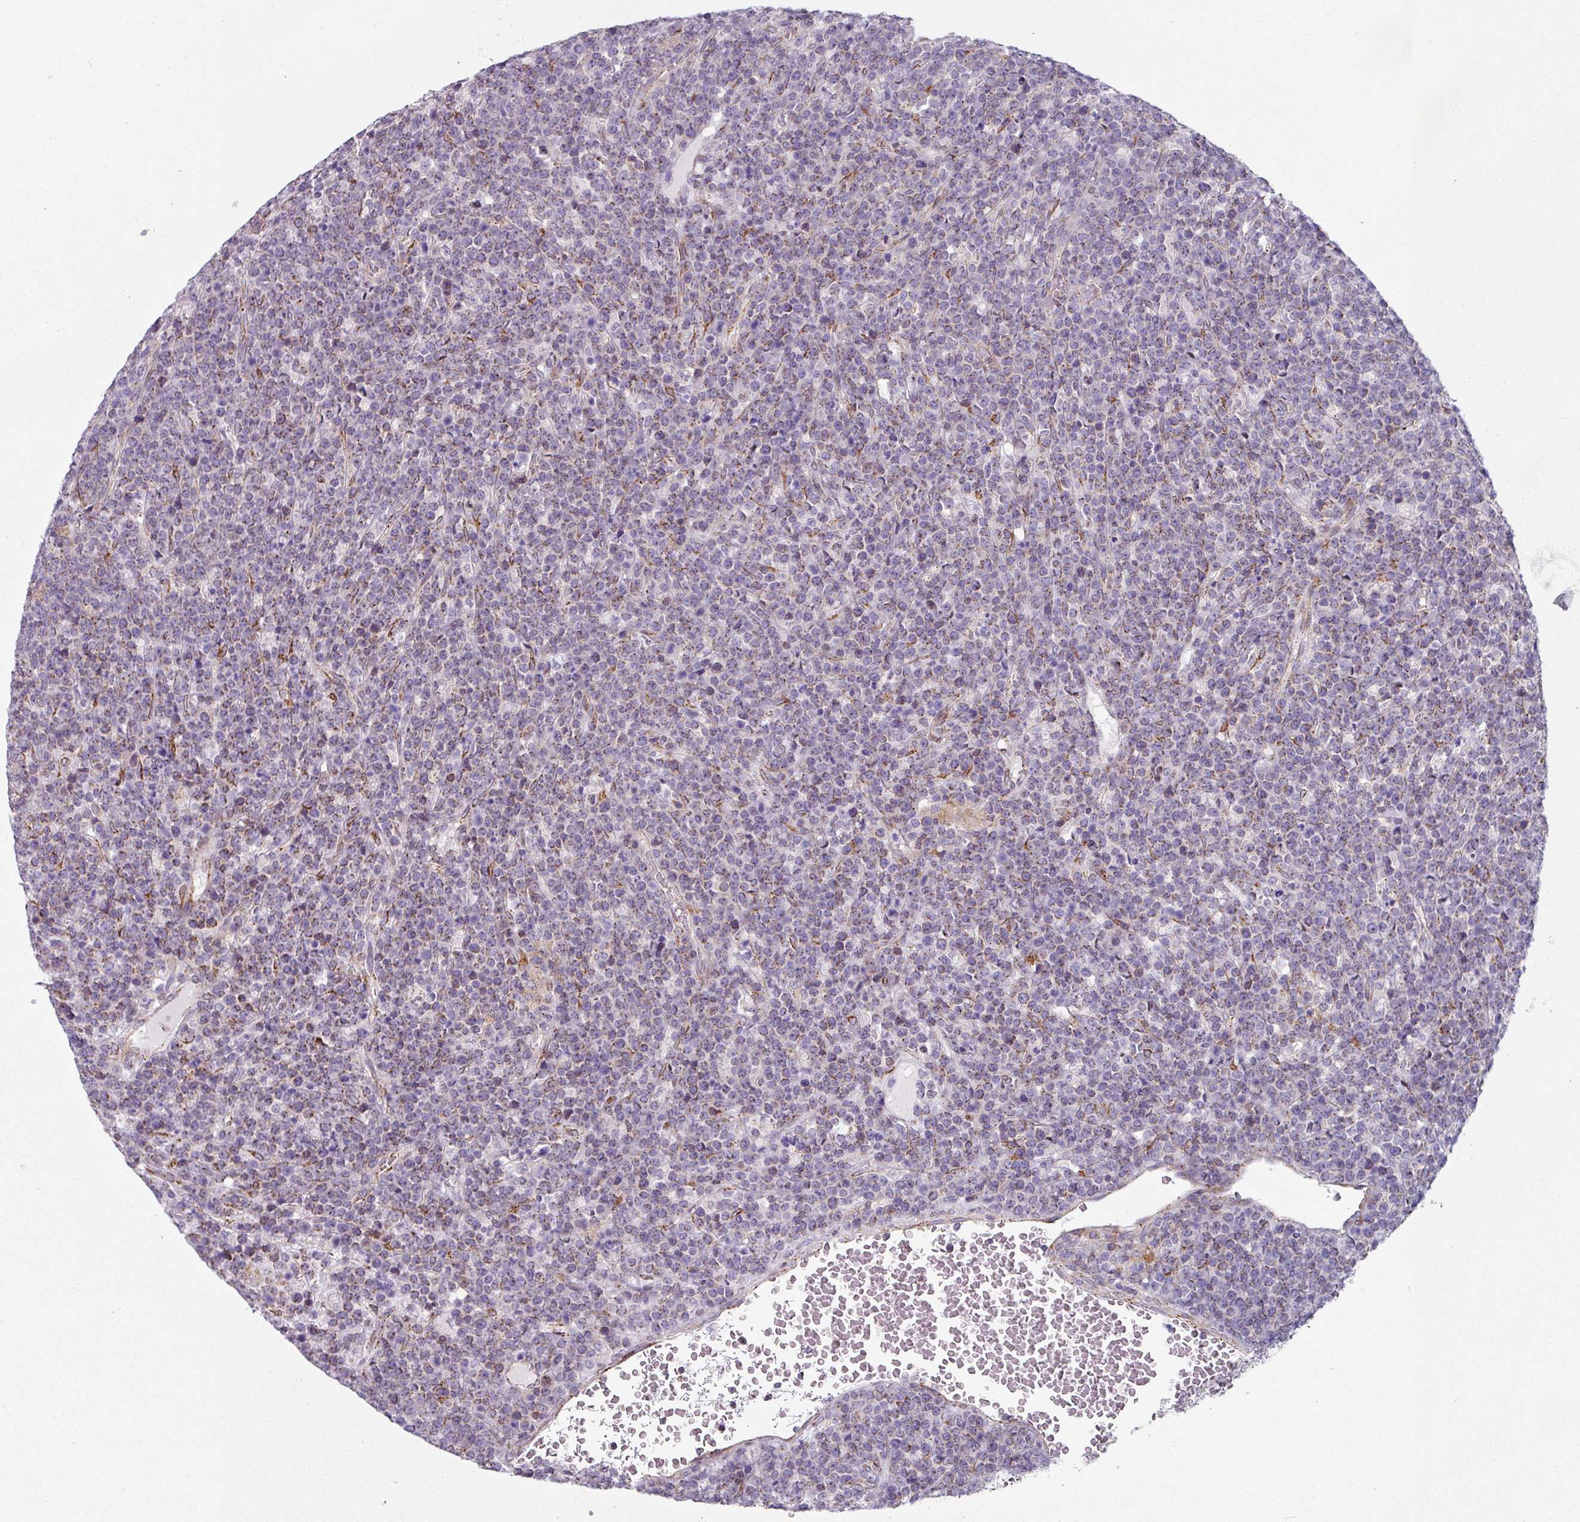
{"staining": {"intensity": "strong", "quantity": "25%-75%", "location": "cytoplasmic/membranous"}, "tissue": "lymphoma", "cell_type": "Tumor cells", "image_type": "cancer", "snomed": [{"axis": "morphology", "description": "Malignant lymphoma, non-Hodgkin's type, High grade"}, {"axis": "topography", "description": "Ovary"}], "caption": "Strong cytoplasmic/membranous protein expression is identified in about 25%-75% of tumor cells in lymphoma.", "gene": "CCDC85B", "patient": {"sex": "female", "age": 56}}